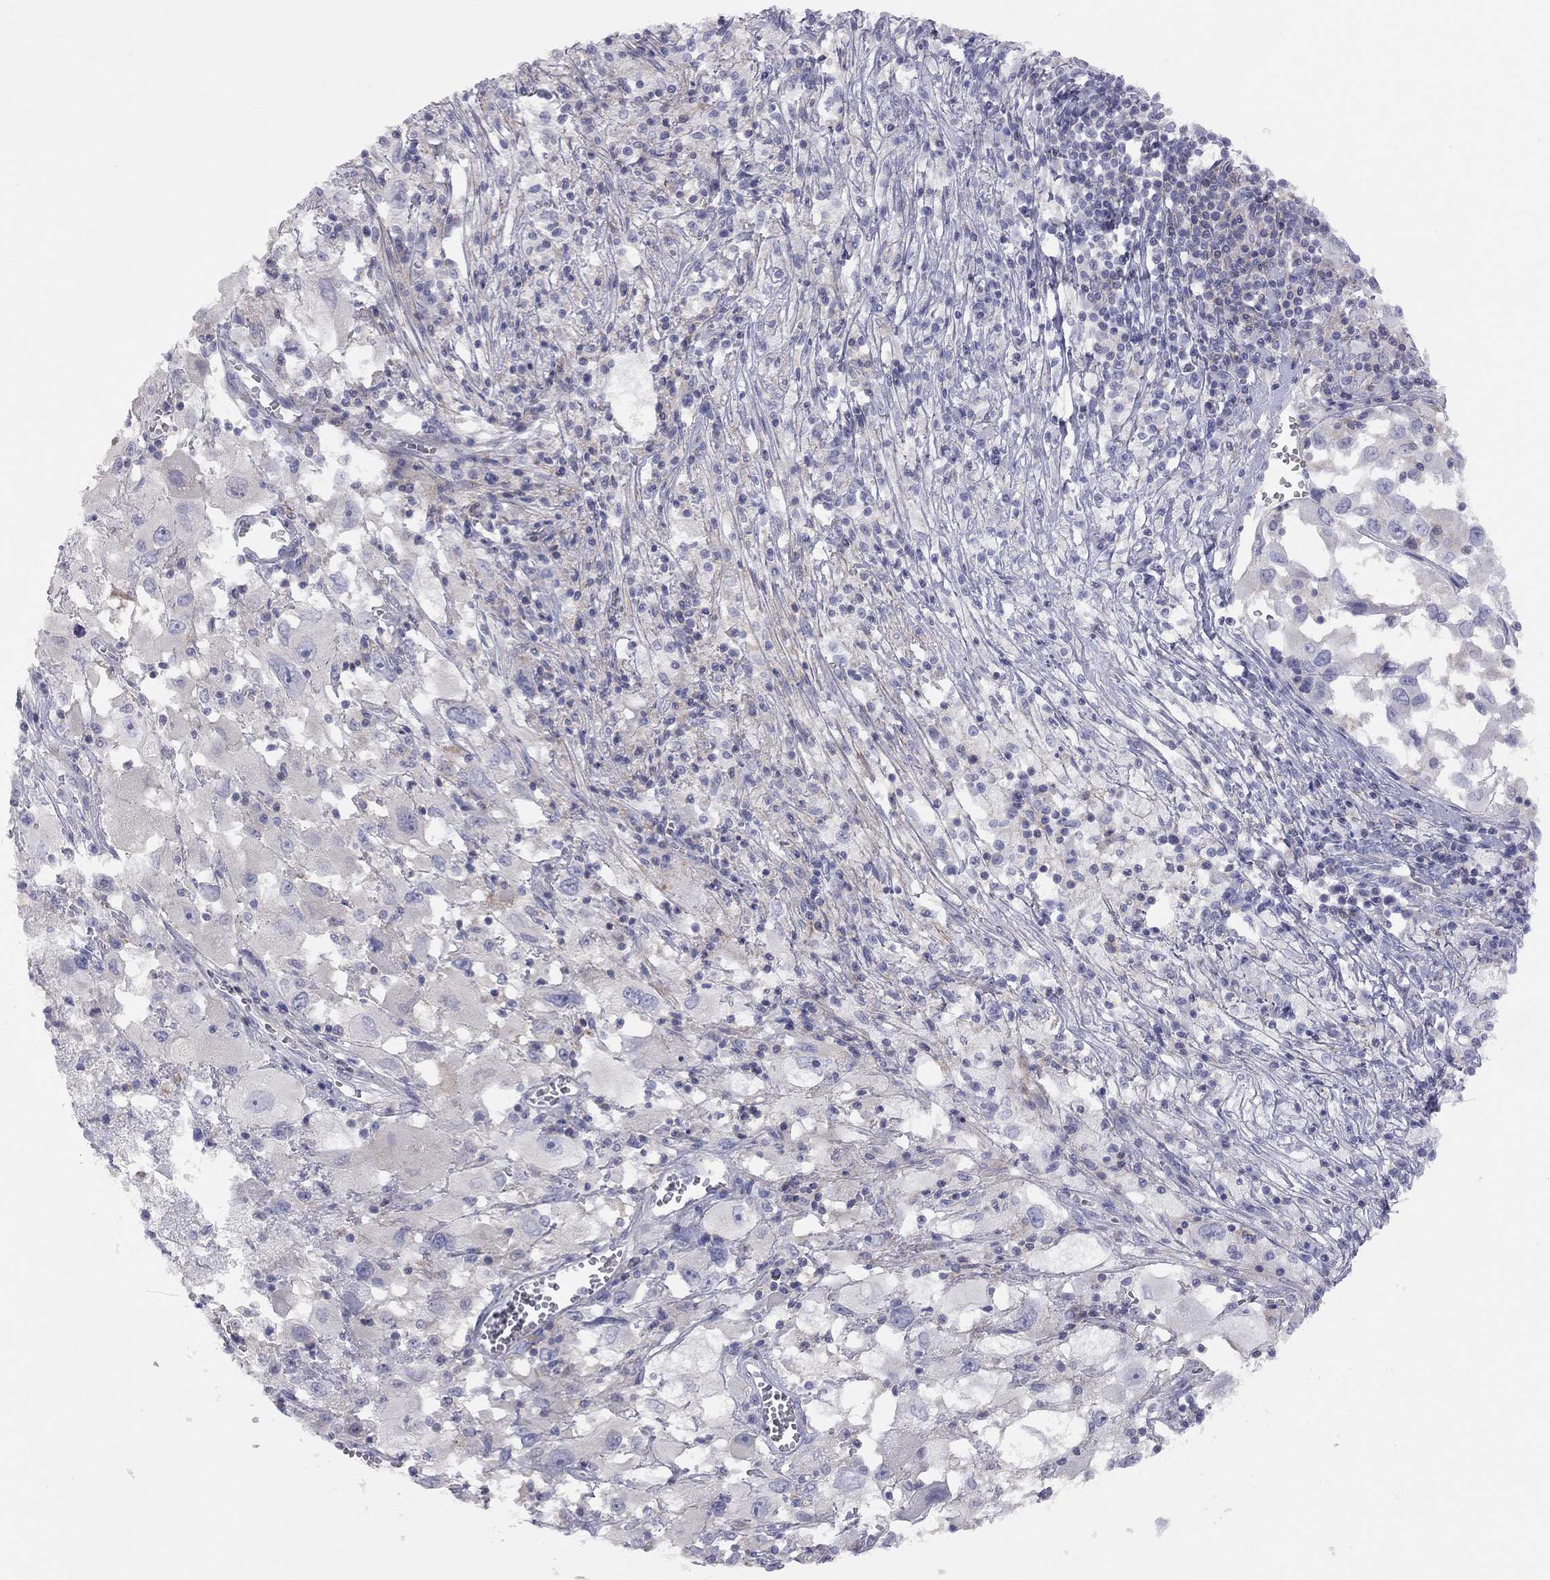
{"staining": {"intensity": "negative", "quantity": "none", "location": "none"}, "tissue": "melanoma", "cell_type": "Tumor cells", "image_type": "cancer", "snomed": [{"axis": "morphology", "description": "Malignant melanoma, Metastatic site"}, {"axis": "topography", "description": "Soft tissue"}], "caption": "Immunohistochemical staining of melanoma shows no significant staining in tumor cells.", "gene": "ADCYAP1", "patient": {"sex": "male", "age": 50}}